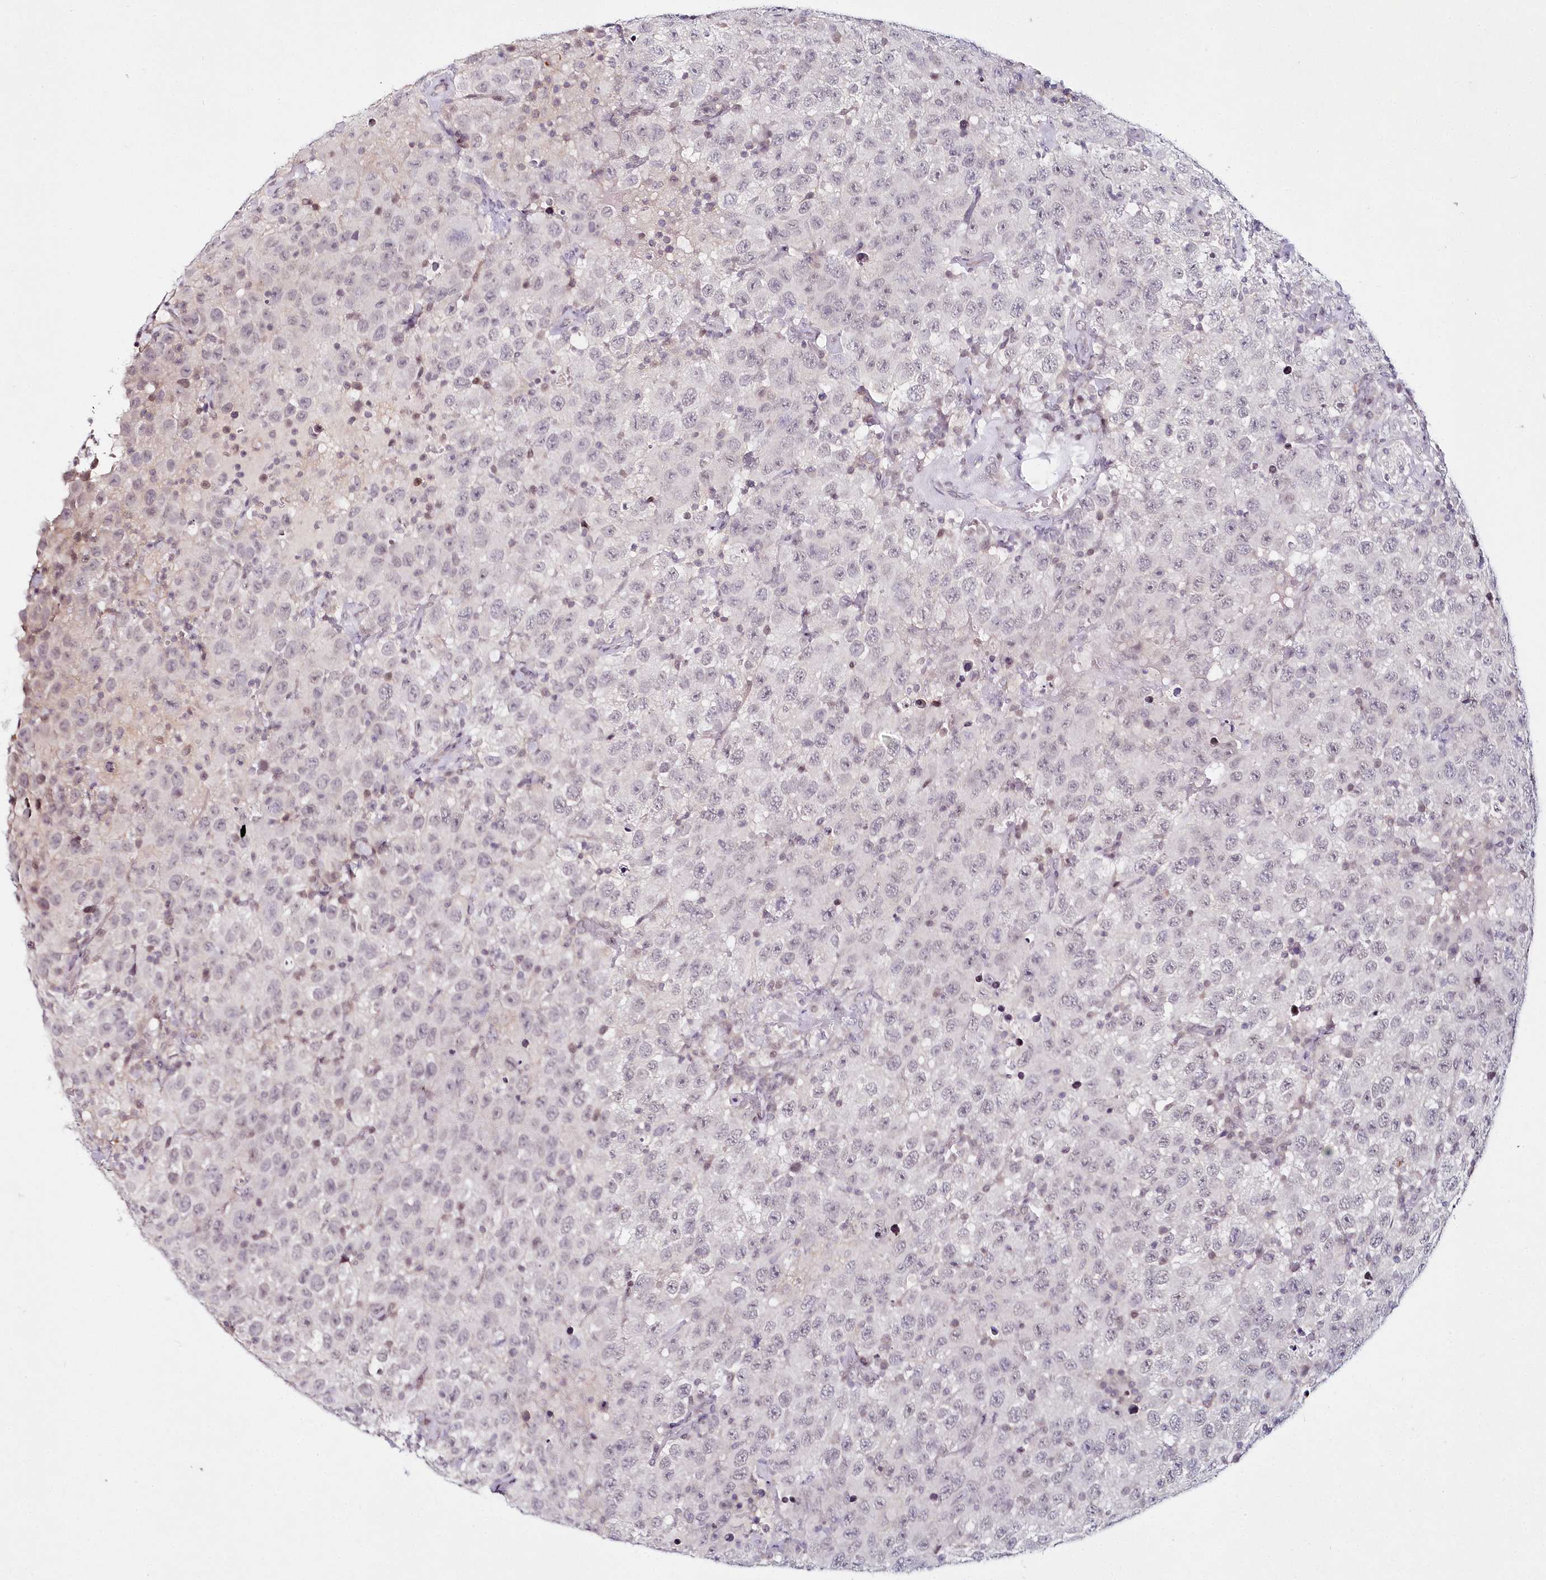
{"staining": {"intensity": "negative", "quantity": "none", "location": "none"}, "tissue": "testis cancer", "cell_type": "Tumor cells", "image_type": "cancer", "snomed": [{"axis": "morphology", "description": "Seminoma, NOS"}, {"axis": "topography", "description": "Testis"}], "caption": "Photomicrograph shows no protein staining in tumor cells of seminoma (testis) tissue.", "gene": "HYCC2", "patient": {"sex": "male", "age": 41}}